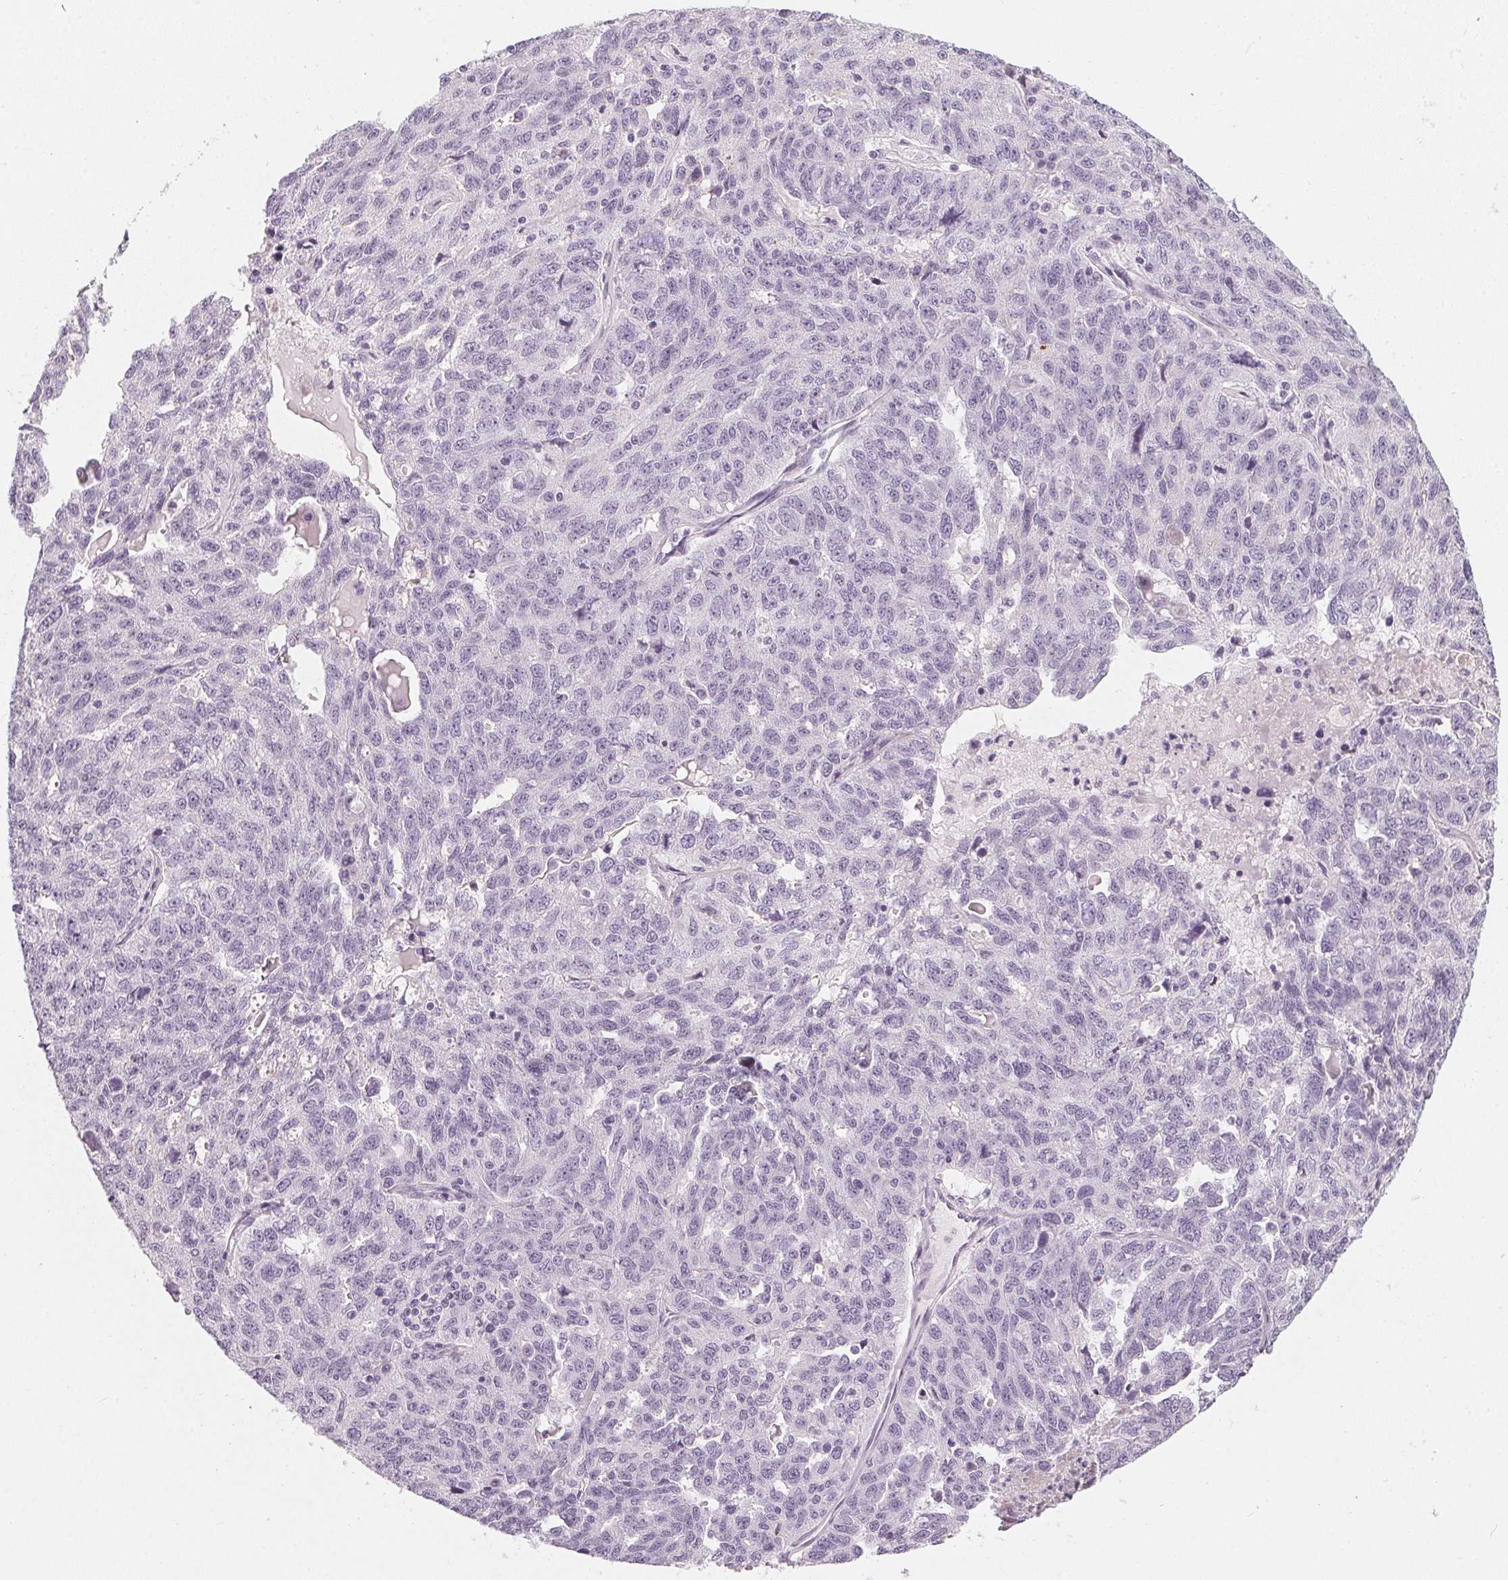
{"staining": {"intensity": "negative", "quantity": "none", "location": "none"}, "tissue": "ovarian cancer", "cell_type": "Tumor cells", "image_type": "cancer", "snomed": [{"axis": "morphology", "description": "Cystadenocarcinoma, serous, NOS"}, {"axis": "topography", "description": "Ovary"}], "caption": "The immunohistochemistry histopathology image has no significant expression in tumor cells of ovarian serous cystadenocarcinoma tissue.", "gene": "CHST4", "patient": {"sex": "female", "age": 71}}